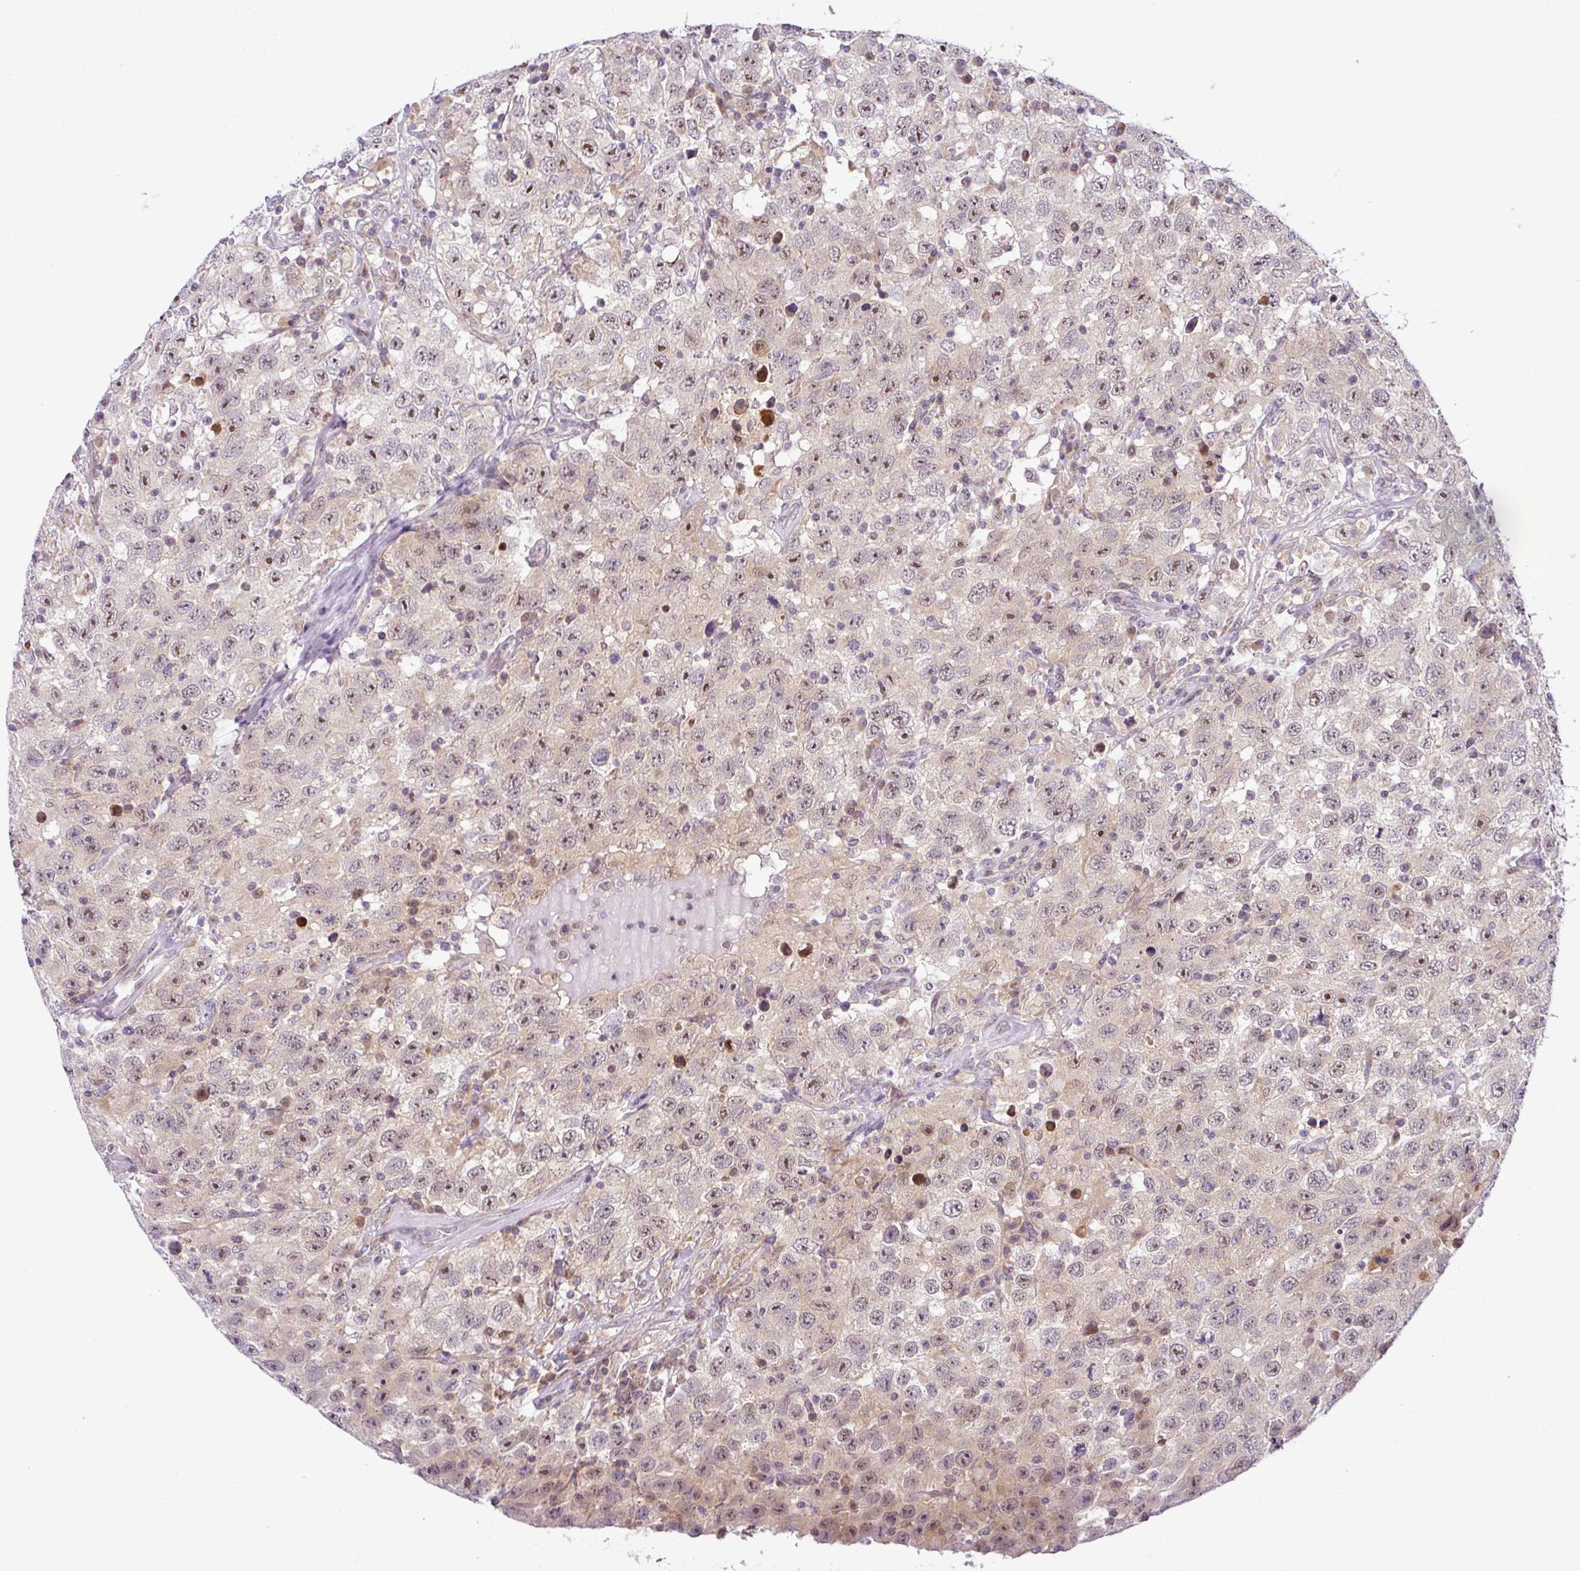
{"staining": {"intensity": "weak", "quantity": "25%-75%", "location": "nuclear"}, "tissue": "testis cancer", "cell_type": "Tumor cells", "image_type": "cancer", "snomed": [{"axis": "morphology", "description": "Seminoma, NOS"}, {"axis": "topography", "description": "Testis"}], "caption": "Testis seminoma stained with DAB immunohistochemistry reveals low levels of weak nuclear staining in approximately 25%-75% of tumor cells.", "gene": "NDUFB2", "patient": {"sex": "male", "age": 41}}